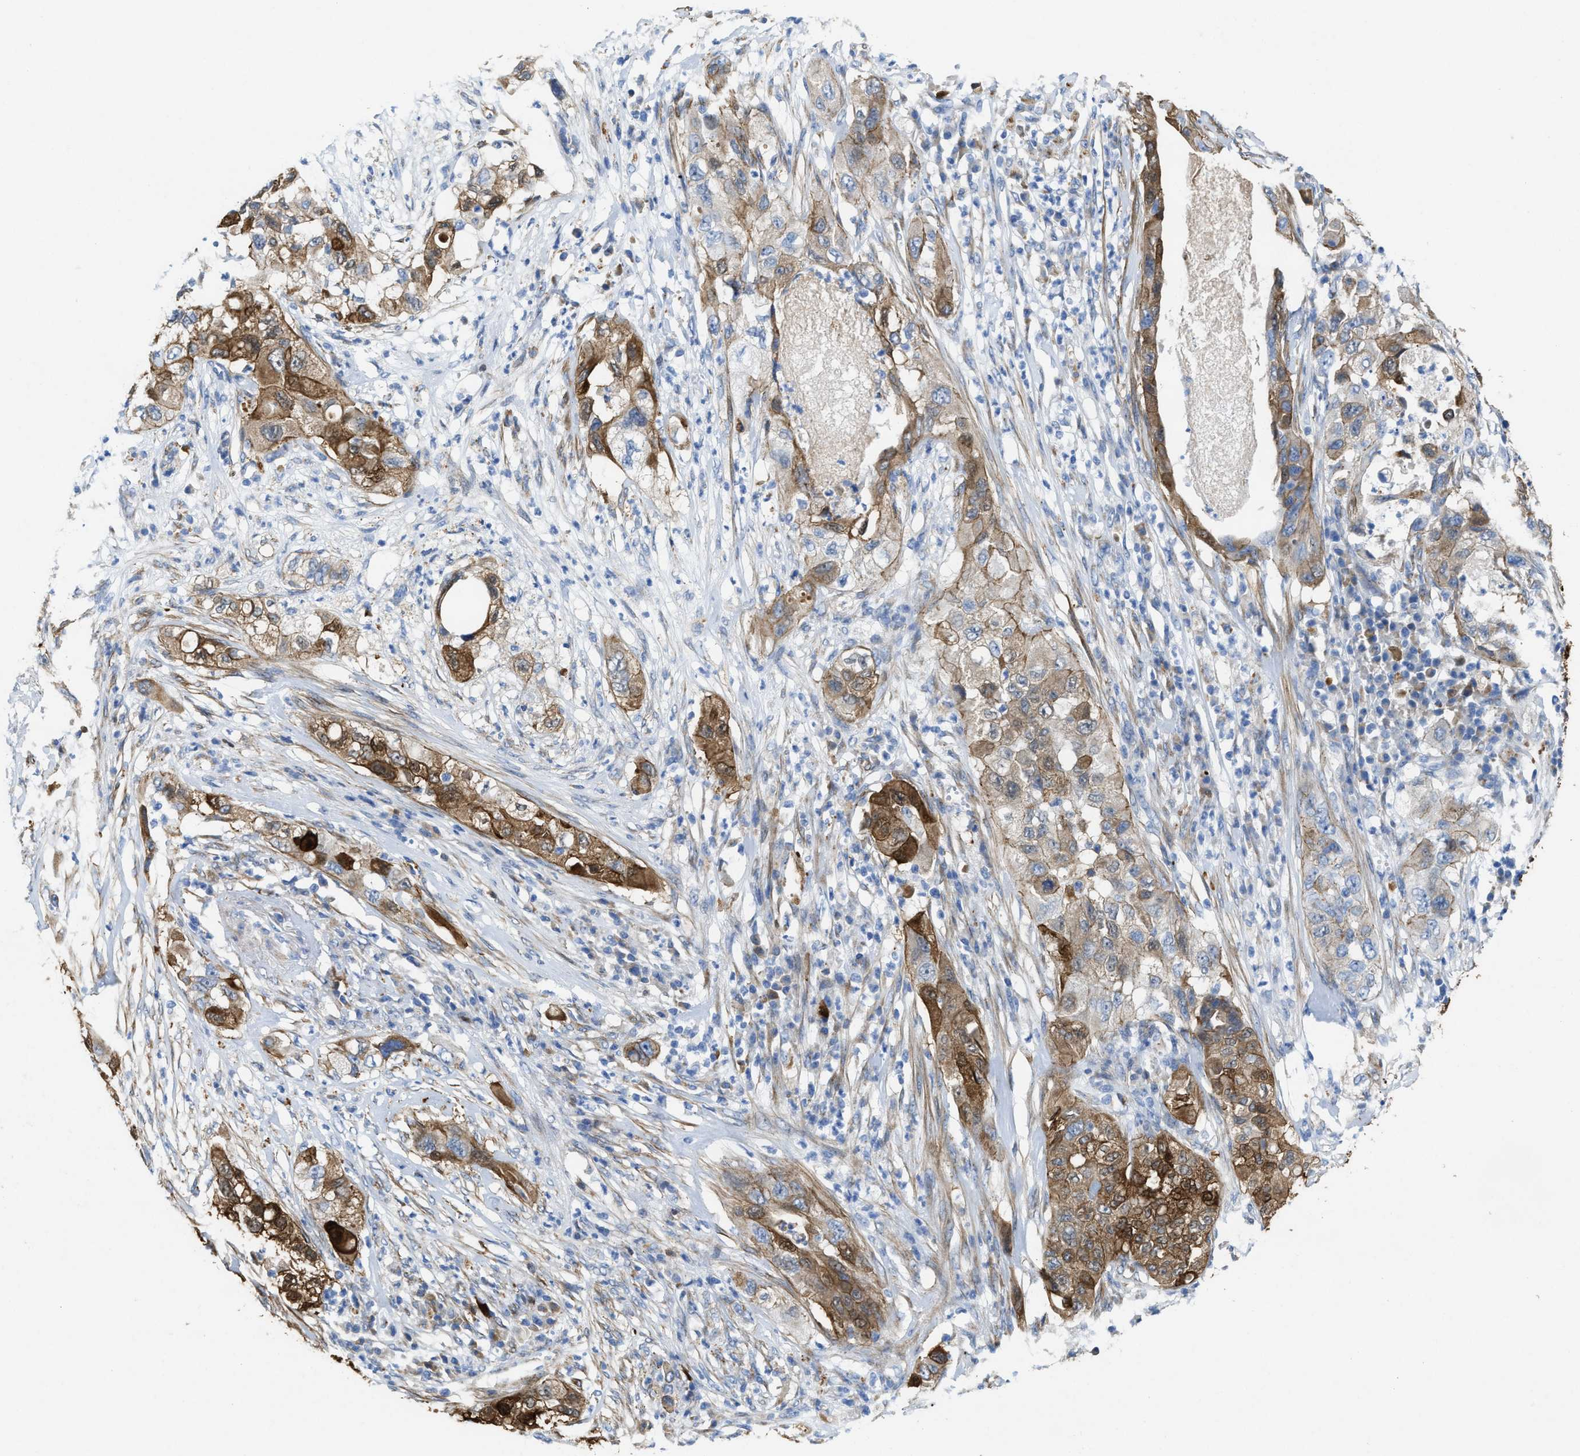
{"staining": {"intensity": "strong", "quantity": "25%-75%", "location": "cytoplasmic/membranous"}, "tissue": "pancreatic cancer", "cell_type": "Tumor cells", "image_type": "cancer", "snomed": [{"axis": "morphology", "description": "Adenocarcinoma, NOS"}, {"axis": "topography", "description": "Pancreas"}], "caption": "A high amount of strong cytoplasmic/membranous positivity is seen in about 25%-75% of tumor cells in pancreatic cancer (adenocarcinoma) tissue.", "gene": "ASS1", "patient": {"sex": "female", "age": 78}}